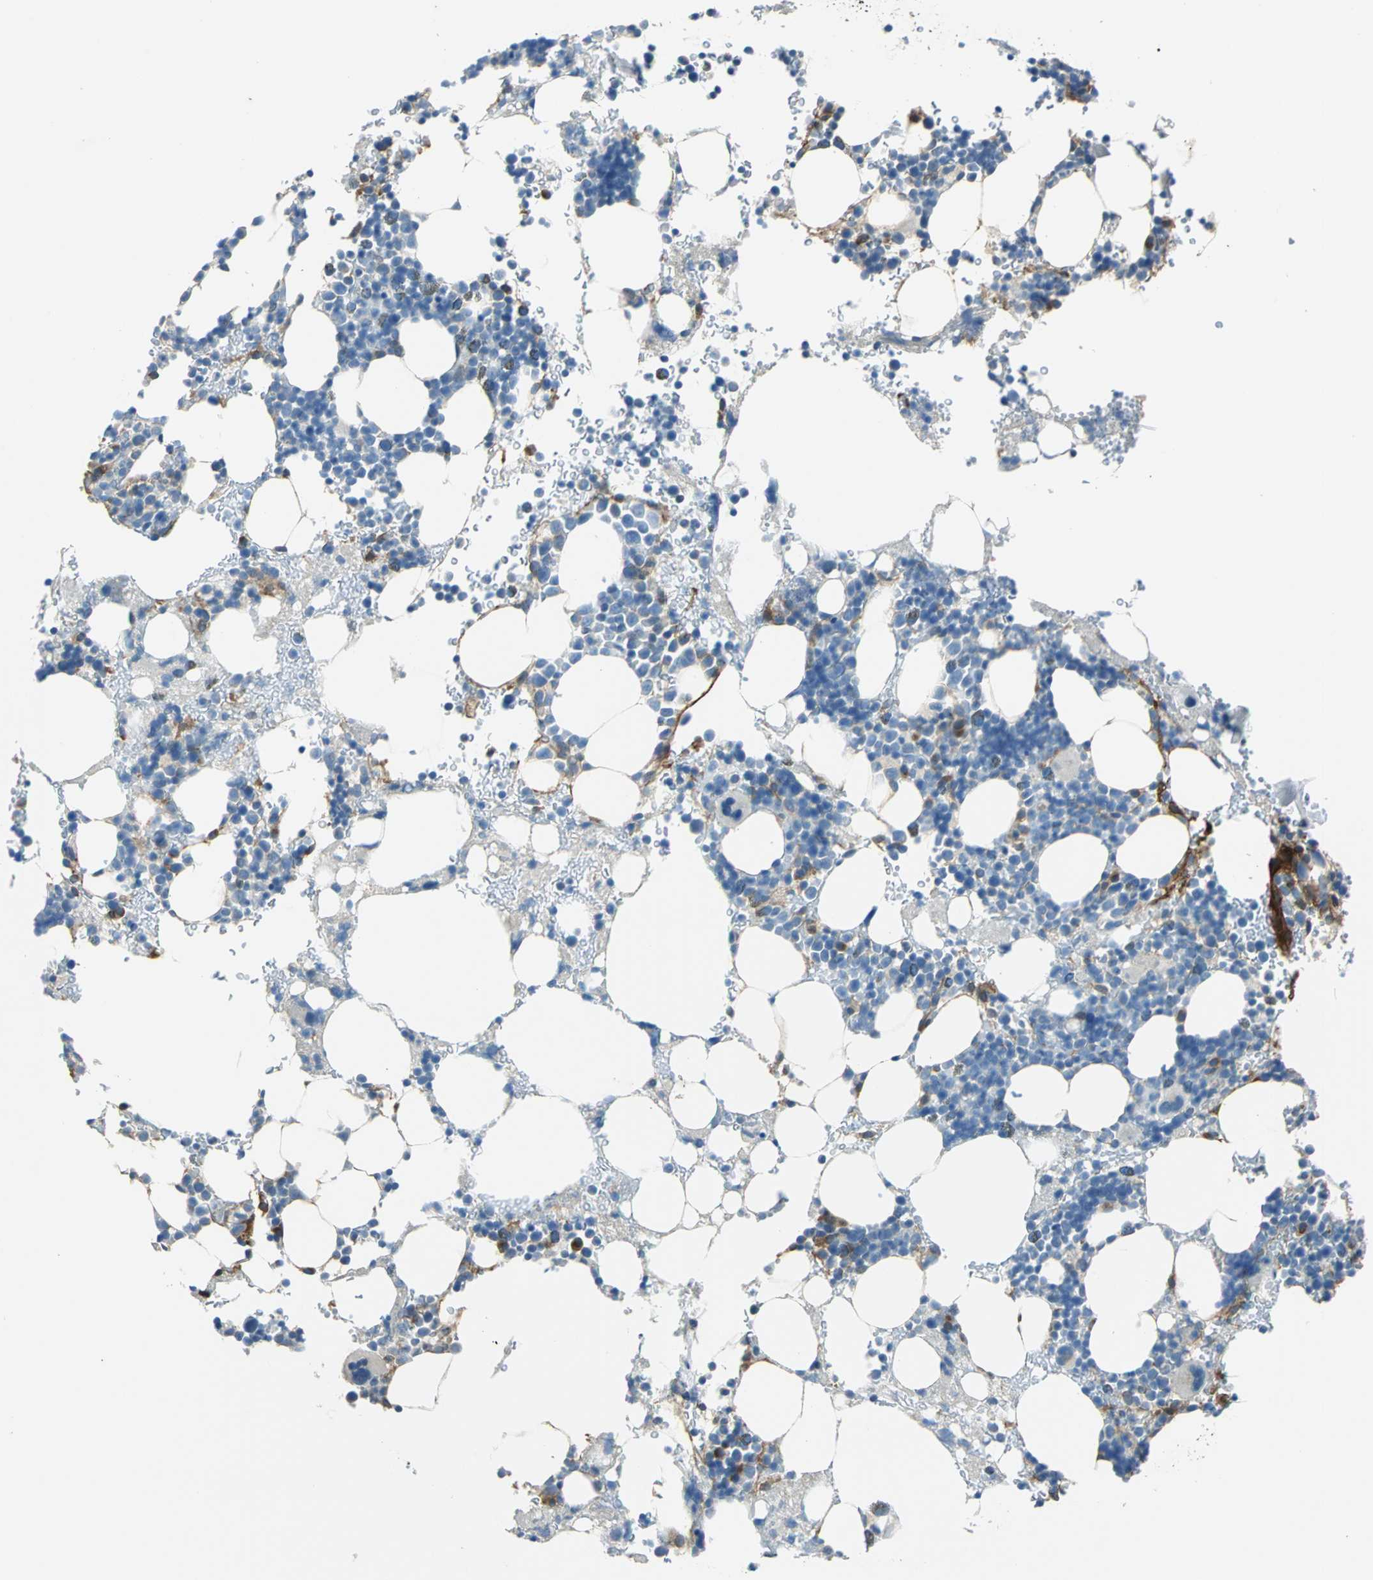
{"staining": {"intensity": "moderate", "quantity": "<25%", "location": "cytoplasmic/membranous"}, "tissue": "bone marrow", "cell_type": "Hematopoietic cells", "image_type": "normal", "snomed": [{"axis": "morphology", "description": "Normal tissue, NOS"}, {"axis": "topography", "description": "Bone marrow"}], "caption": "This image reveals immunohistochemistry staining of unremarkable human bone marrow, with low moderate cytoplasmic/membranous expression in approximately <25% of hematopoietic cells.", "gene": "CDC42EP1", "patient": {"sex": "male", "age": 17}}